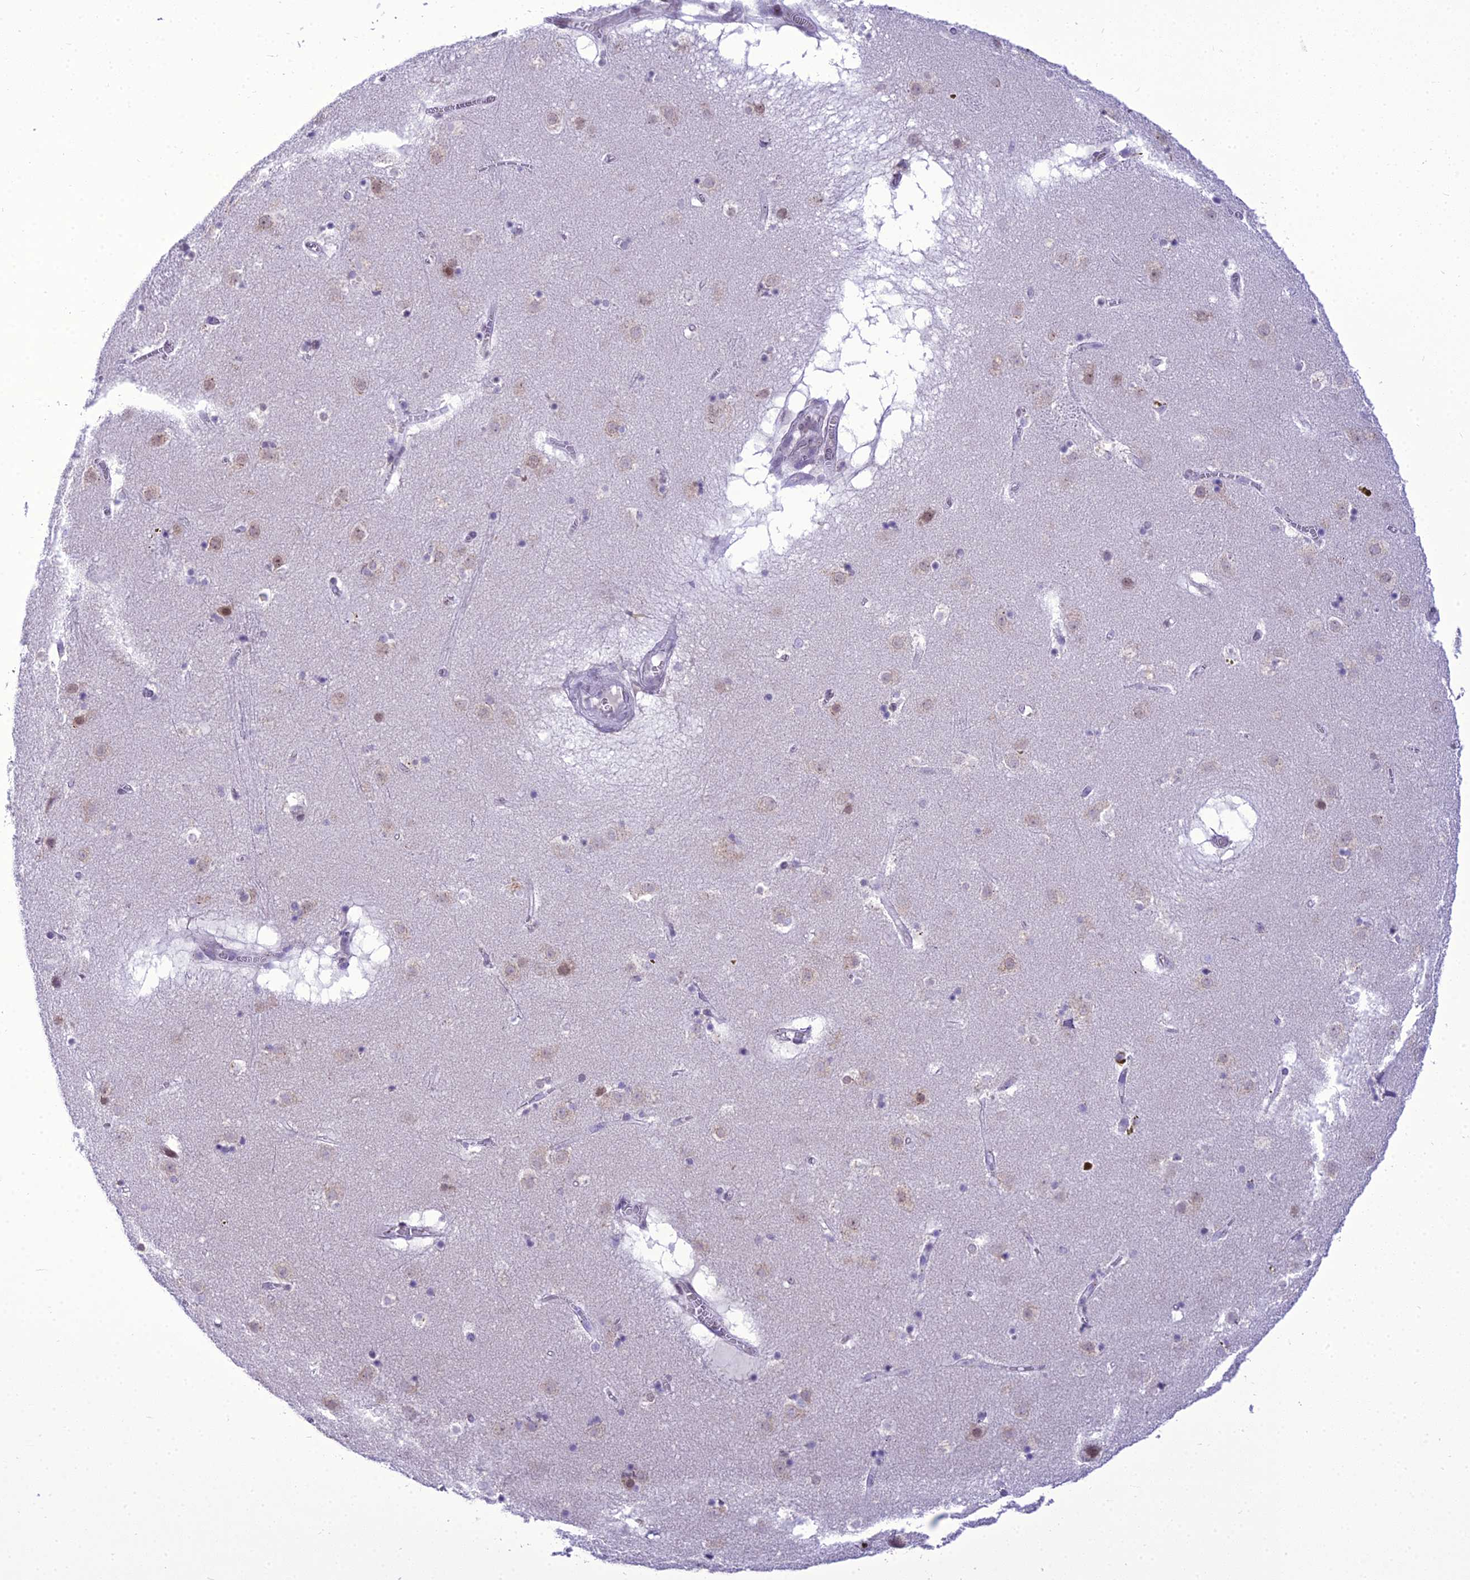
{"staining": {"intensity": "negative", "quantity": "none", "location": "none"}, "tissue": "caudate", "cell_type": "Glial cells", "image_type": "normal", "snomed": [{"axis": "morphology", "description": "Normal tissue, NOS"}, {"axis": "topography", "description": "Lateral ventricle wall"}], "caption": "This is an immunohistochemistry image of benign caudate. There is no staining in glial cells.", "gene": "B9D2", "patient": {"sex": "male", "age": 70}}